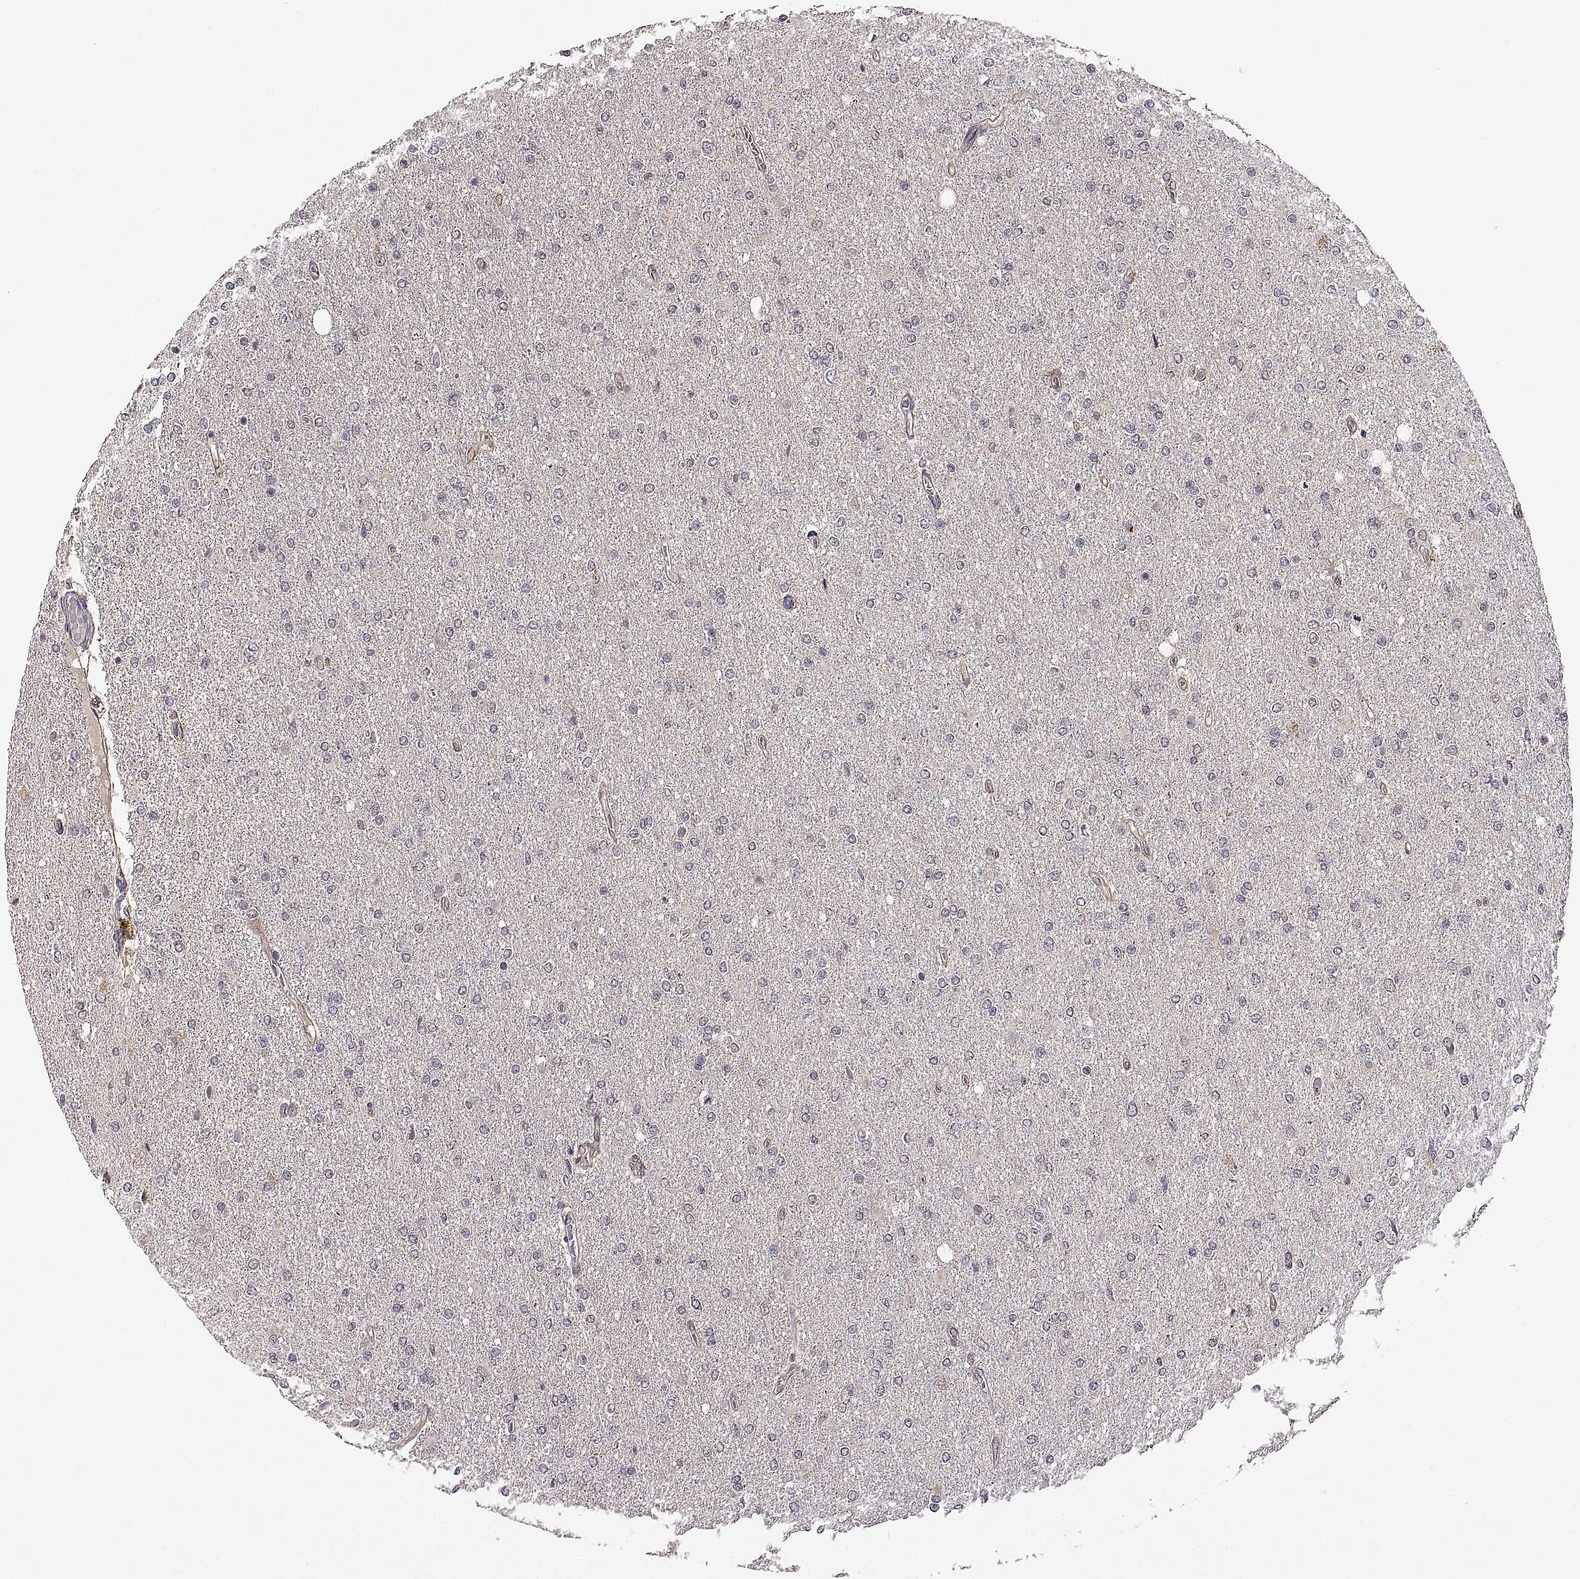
{"staining": {"intensity": "negative", "quantity": "none", "location": "none"}, "tissue": "glioma", "cell_type": "Tumor cells", "image_type": "cancer", "snomed": [{"axis": "morphology", "description": "Glioma, malignant, High grade"}, {"axis": "topography", "description": "Cerebral cortex"}], "caption": "Tumor cells show no significant protein positivity in malignant glioma (high-grade).", "gene": "LAMA1", "patient": {"sex": "male", "age": 70}}